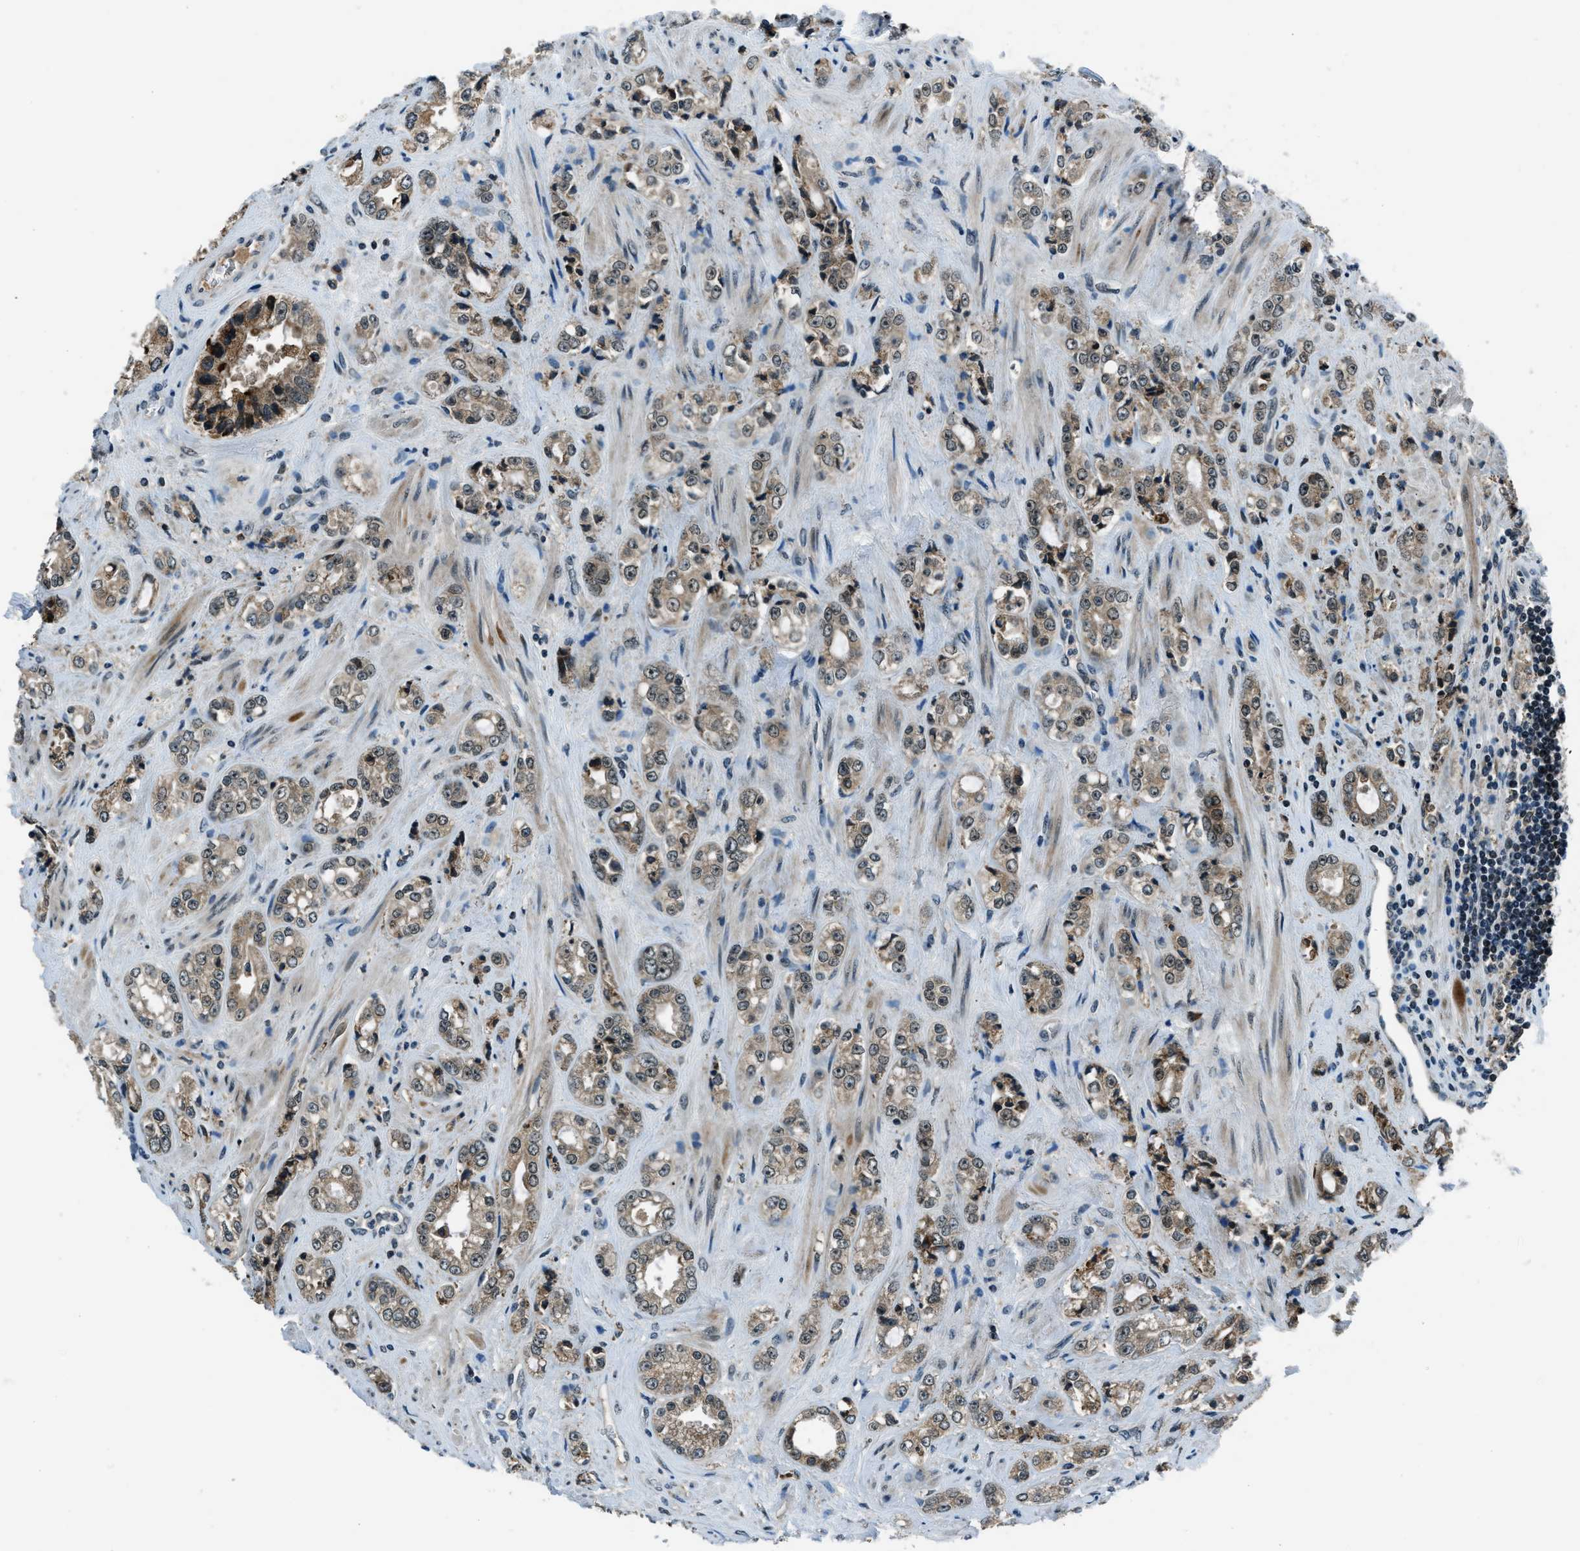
{"staining": {"intensity": "weak", "quantity": ">75%", "location": "cytoplasmic/membranous"}, "tissue": "prostate cancer", "cell_type": "Tumor cells", "image_type": "cancer", "snomed": [{"axis": "morphology", "description": "Adenocarcinoma, High grade"}, {"axis": "topography", "description": "Prostate"}], "caption": "High-magnification brightfield microscopy of high-grade adenocarcinoma (prostate) stained with DAB (3,3'-diaminobenzidine) (brown) and counterstained with hematoxylin (blue). tumor cells exhibit weak cytoplasmic/membranous positivity is present in approximately>75% of cells.", "gene": "ACTL9", "patient": {"sex": "male", "age": 61}}